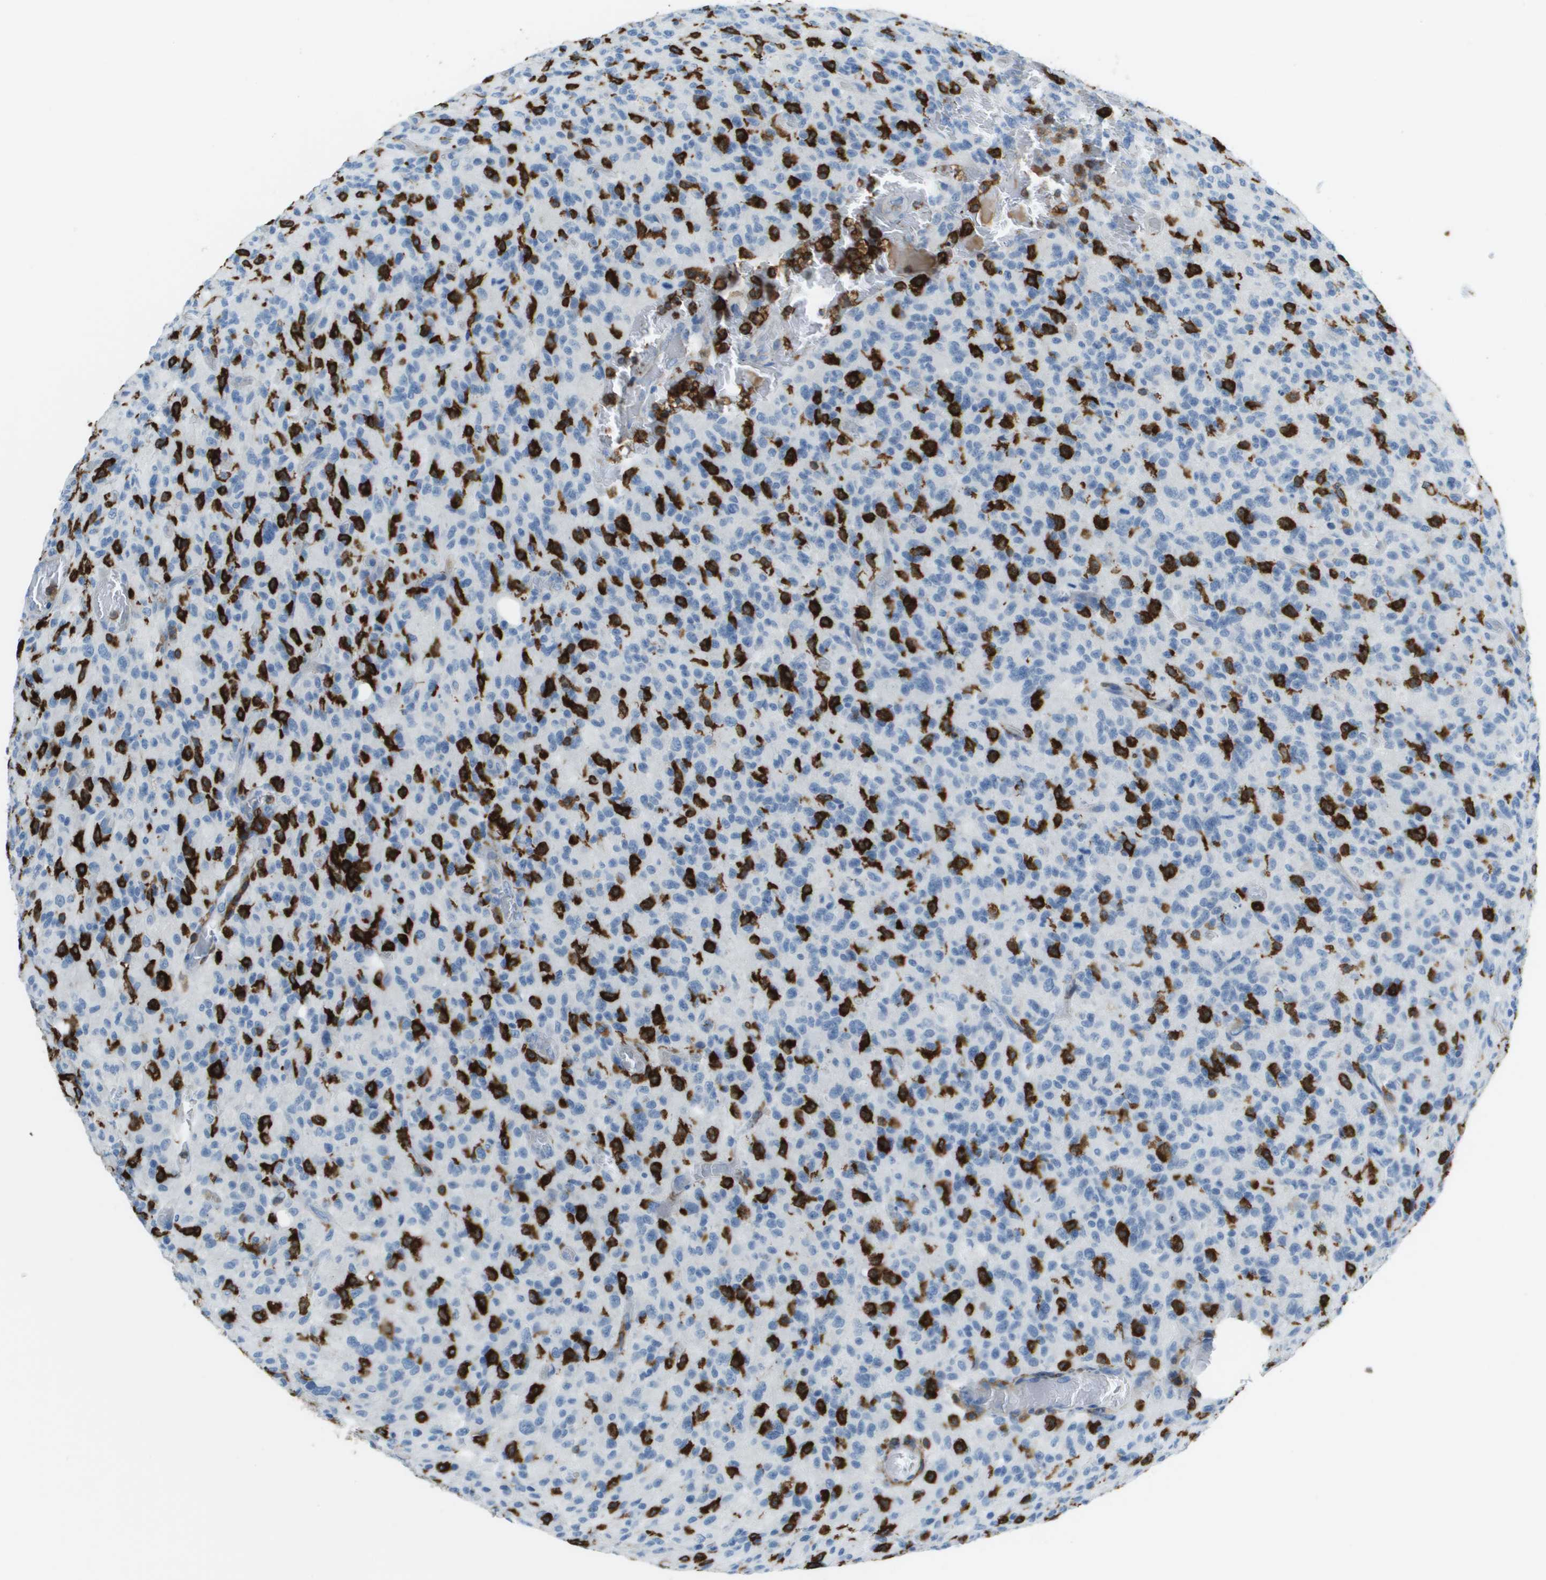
{"staining": {"intensity": "strong", "quantity": "25%-75%", "location": "cytoplasmic/membranous"}, "tissue": "glioma", "cell_type": "Tumor cells", "image_type": "cancer", "snomed": [{"axis": "morphology", "description": "Glioma, malignant, High grade"}, {"axis": "topography", "description": "Brain"}], "caption": "Protein staining of malignant glioma (high-grade) tissue shows strong cytoplasmic/membranous expression in approximately 25%-75% of tumor cells.", "gene": "APBB1IP", "patient": {"sex": "male", "age": 71}}